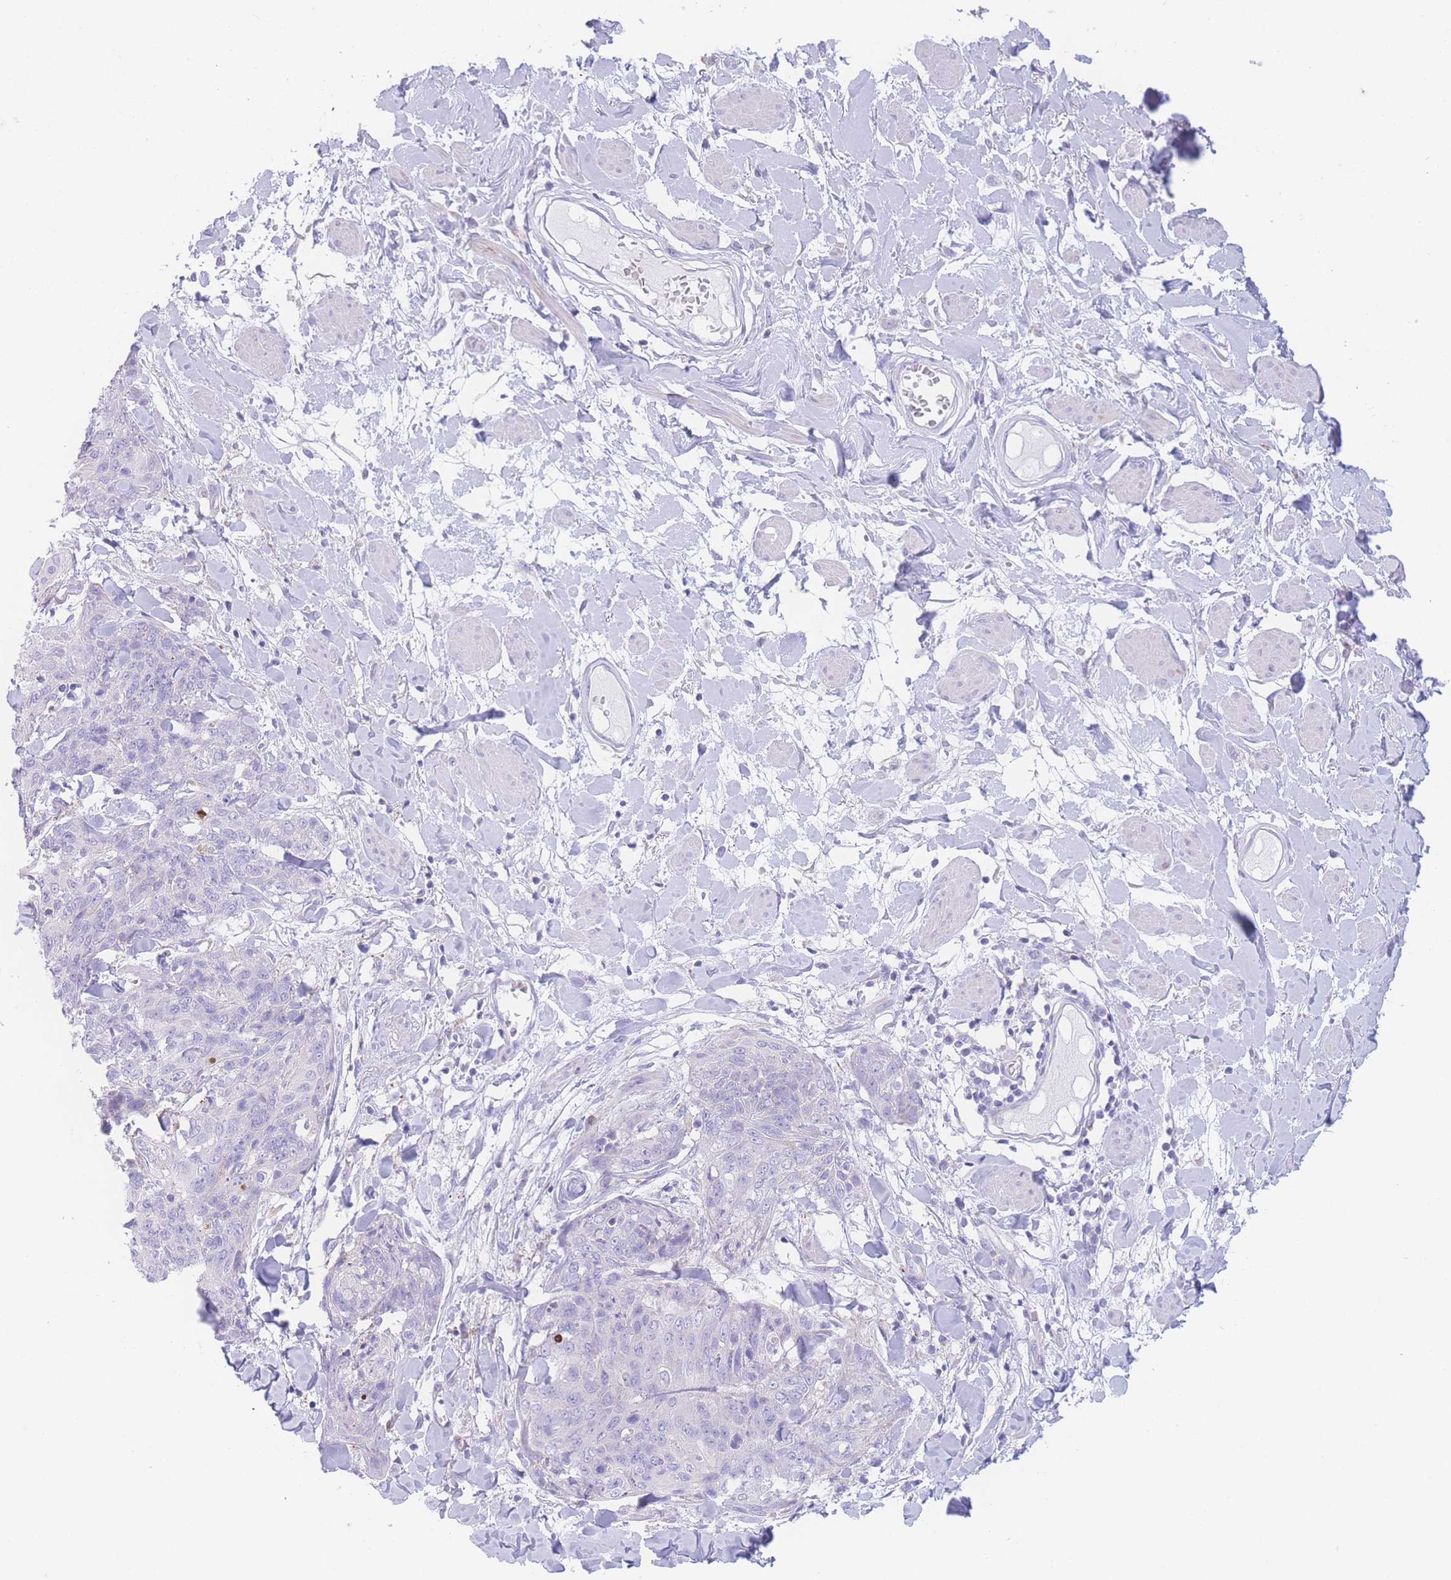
{"staining": {"intensity": "negative", "quantity": "none", "location": "none"}, "tissue": "skin cancer", "cell_type": "Tumor cells", "image_type": "cancer", "snomed": [{"axis": "morphology", "description": "Squamous cell carcinoma, NOS"}, {"axis": "topography", "description": "Skin"}, {"axis": "topography", "description": "Vulva"}], "caption": "Immunohistochemical staining of skin cancer exhibits no significant staining in tumor cells.", "gene": "NBEAL1", "patient": {"sex": "female", "age": 85}}